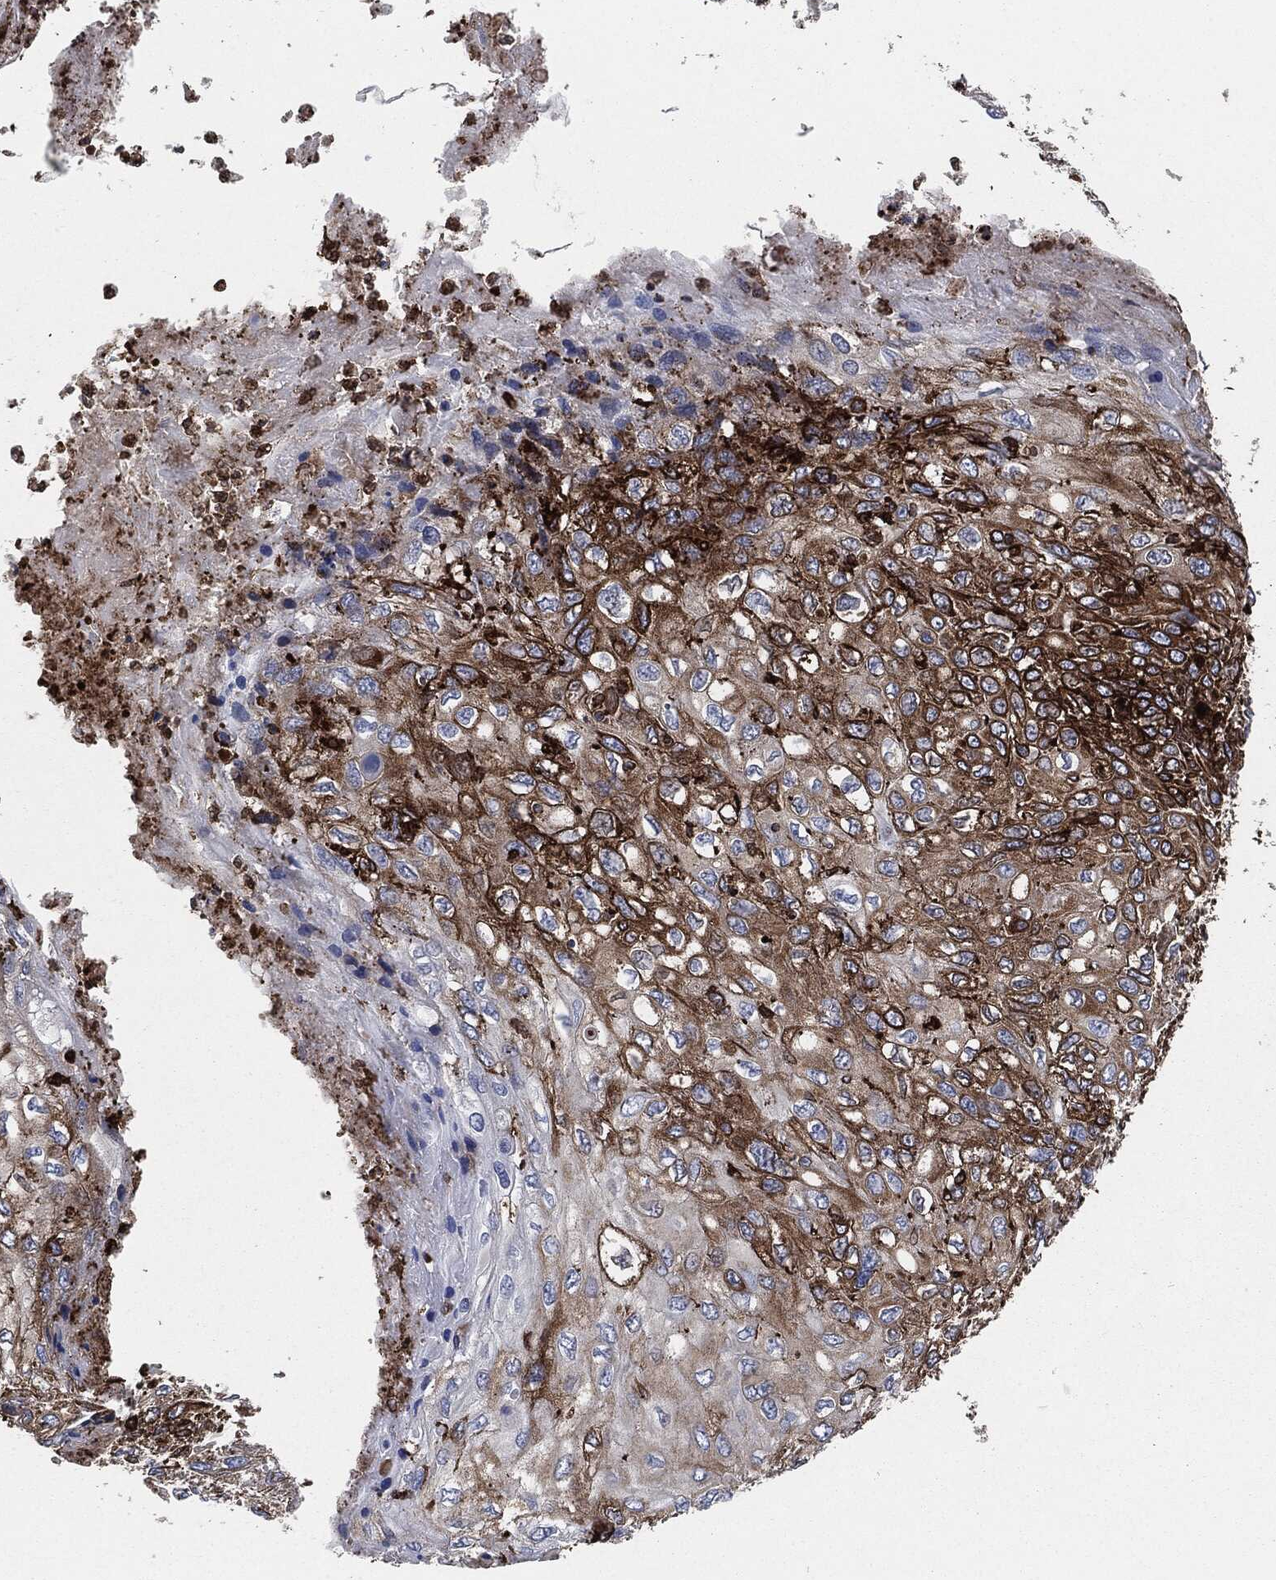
{"staining": {"intensity": "strong", "quantity": ">75%", "location": "cytoplasmic/membranous"}, "tissue": "skin cancer", "cell_type": "Tumor cells", "image_type": "cancer", "snomed": [{"axis": "morphology", "description": "Squamous cell carcinoma, NOS"}, {"axis": "topography", "description": "Skin"}], "caption": "Skin cancer (squamous cell carcinoma) tissue shows strong cytoplasmic/membranous expression in about >75% of tumor cells", "gene": "CALR", "patient": {"sex": "male", "age": 92}}